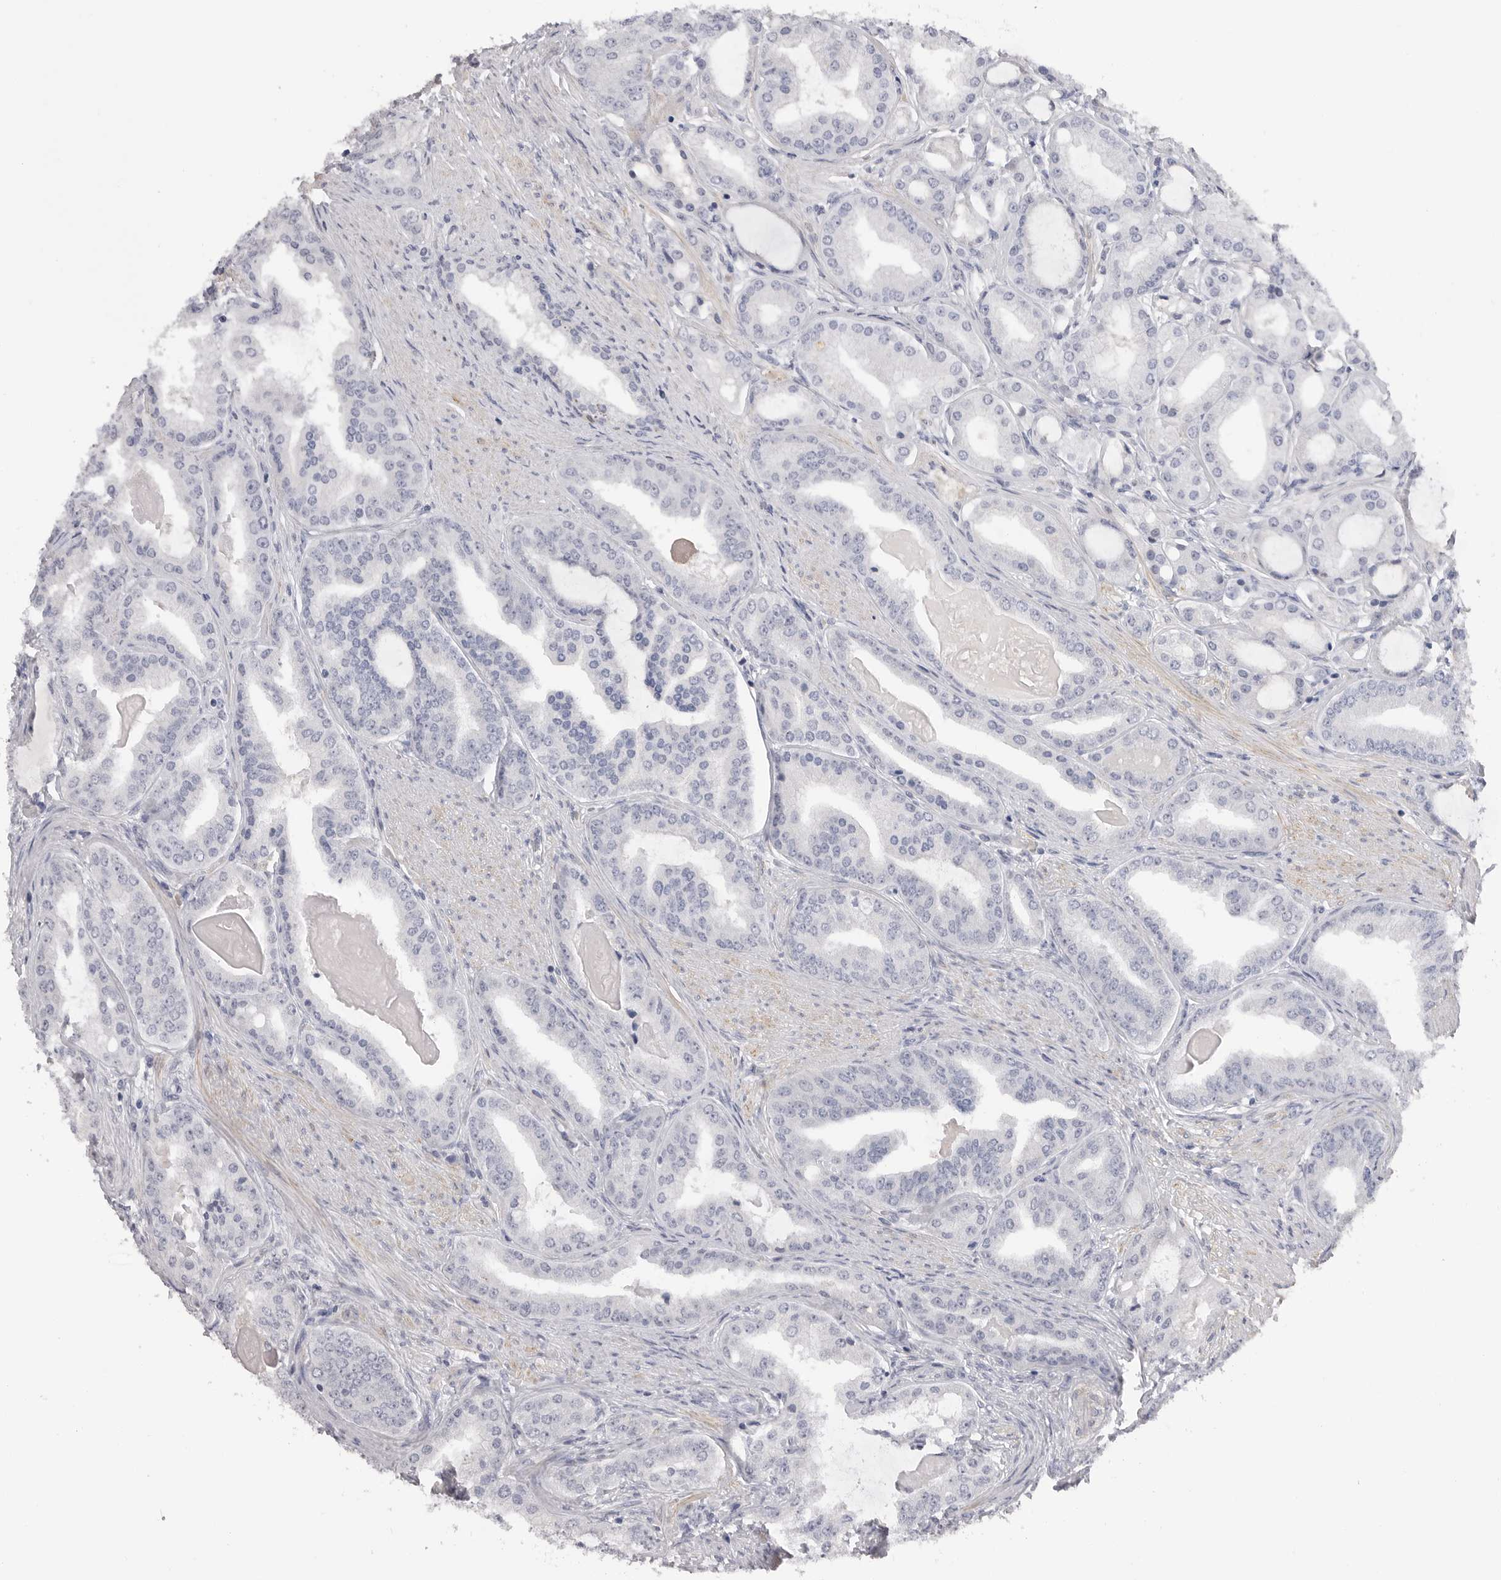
{"staining": {"intensity": "negative", "quantity": "none", "location": "none"}, "tissue": "prostate cancer", "cell_type": "Tumor cells", "image_type": "cancer", "snomed": [{"axis": "morphology", "description": "Adenocarcinoma, High grade"}, {"axis": "topography", "description": "Prostate"}], "caption": "An image of human adenocarcinoma (high-grade) (prostate) is negative for staining in tumor cells.", "gene": "PLEKHF1", "patient": {"sex": "male", "age": 60}}